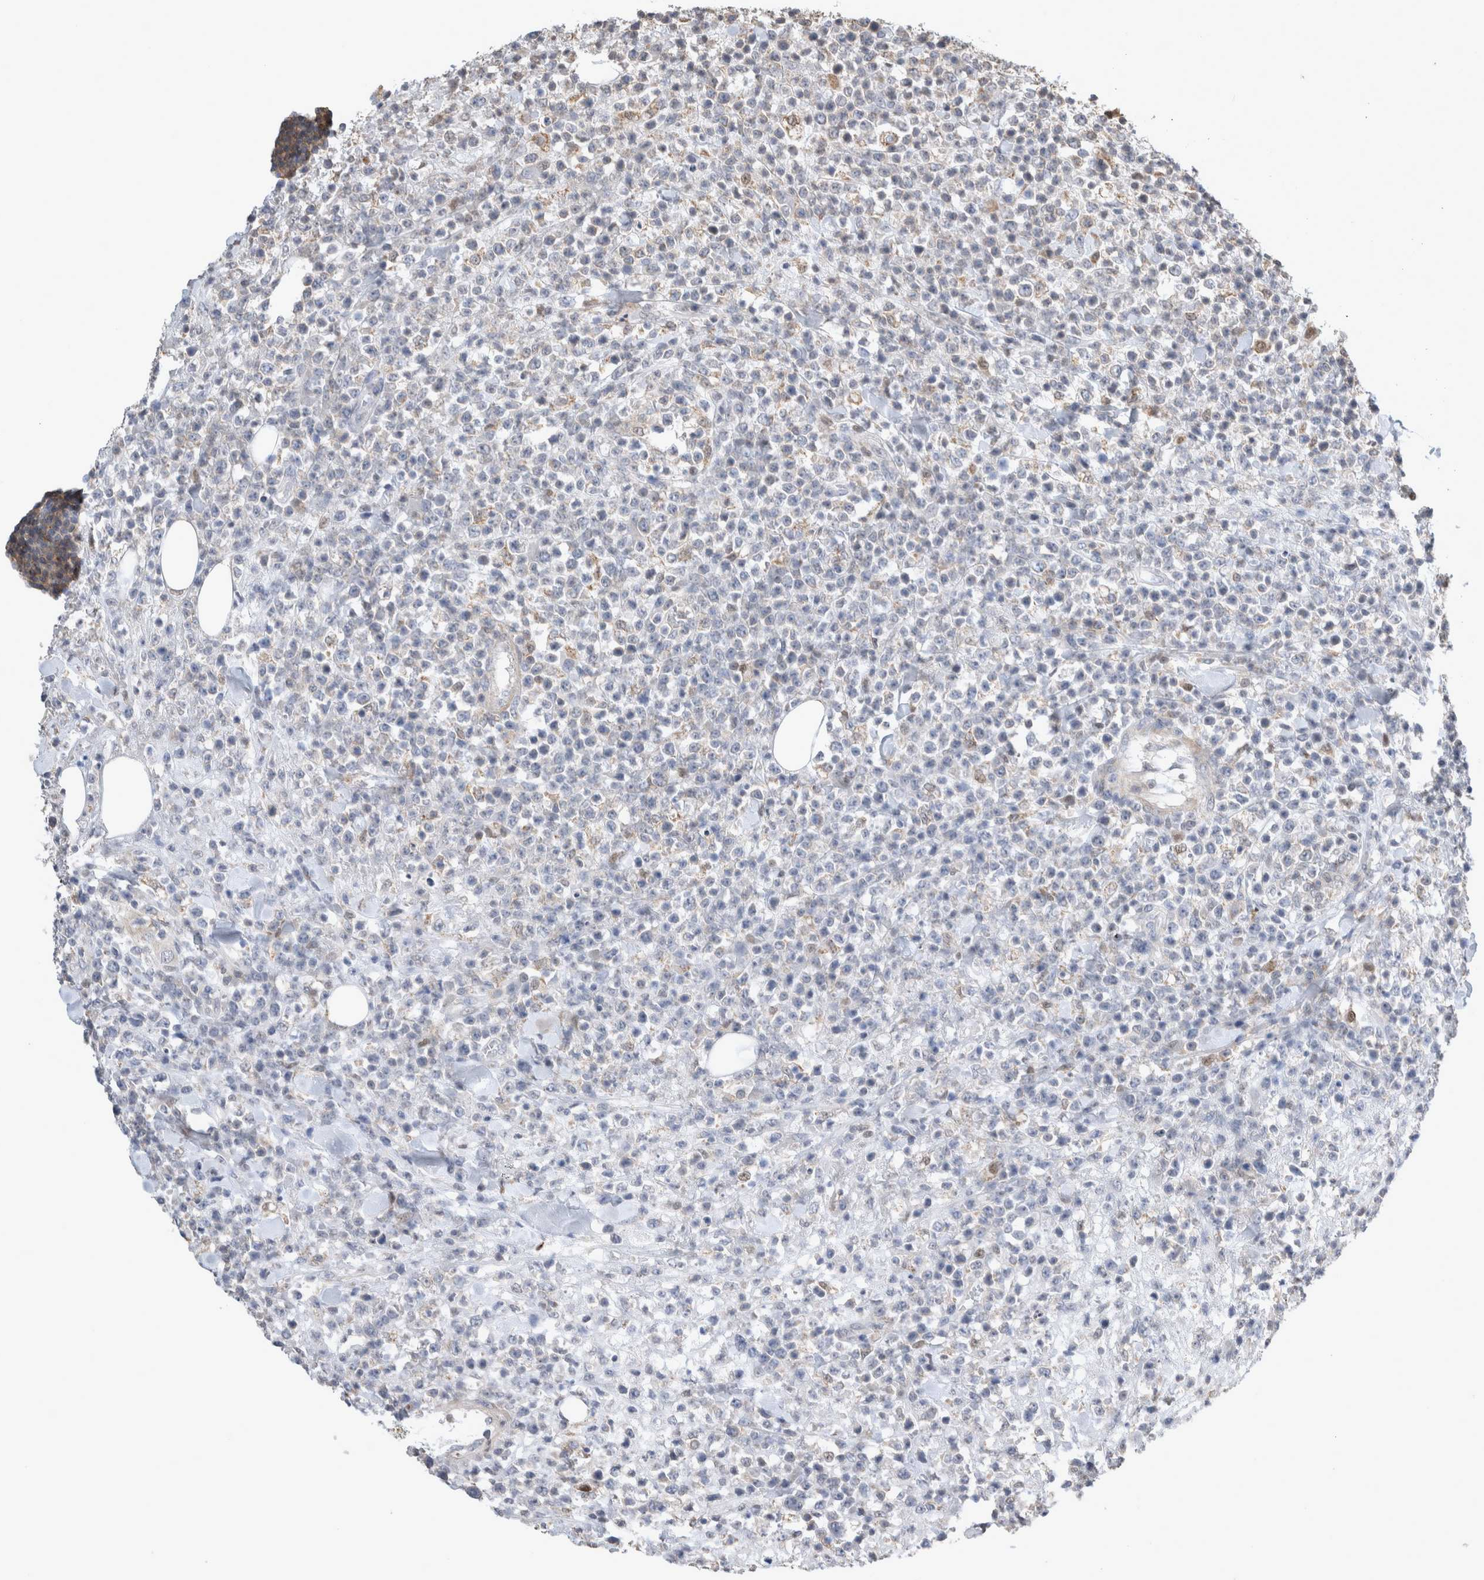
{"staining": {"intensity": "negative", "quantity": "none", "location": "none"}, "tissue": "lymphoma", "cell_type": "Tumor cells", "image_type": "cancer", "snomed": [{"axis": "morphology", "description": "Malignant lymphoma, non-Hodgkin's type, High grade"}, {"axis": "topography", "description": "Colon"}], "caption": "Lymphoma stained for a protein using IHC shows no staining tumor cells.", "gene": "AGMAT", "patient": {"sex": "female", "age": 53}}